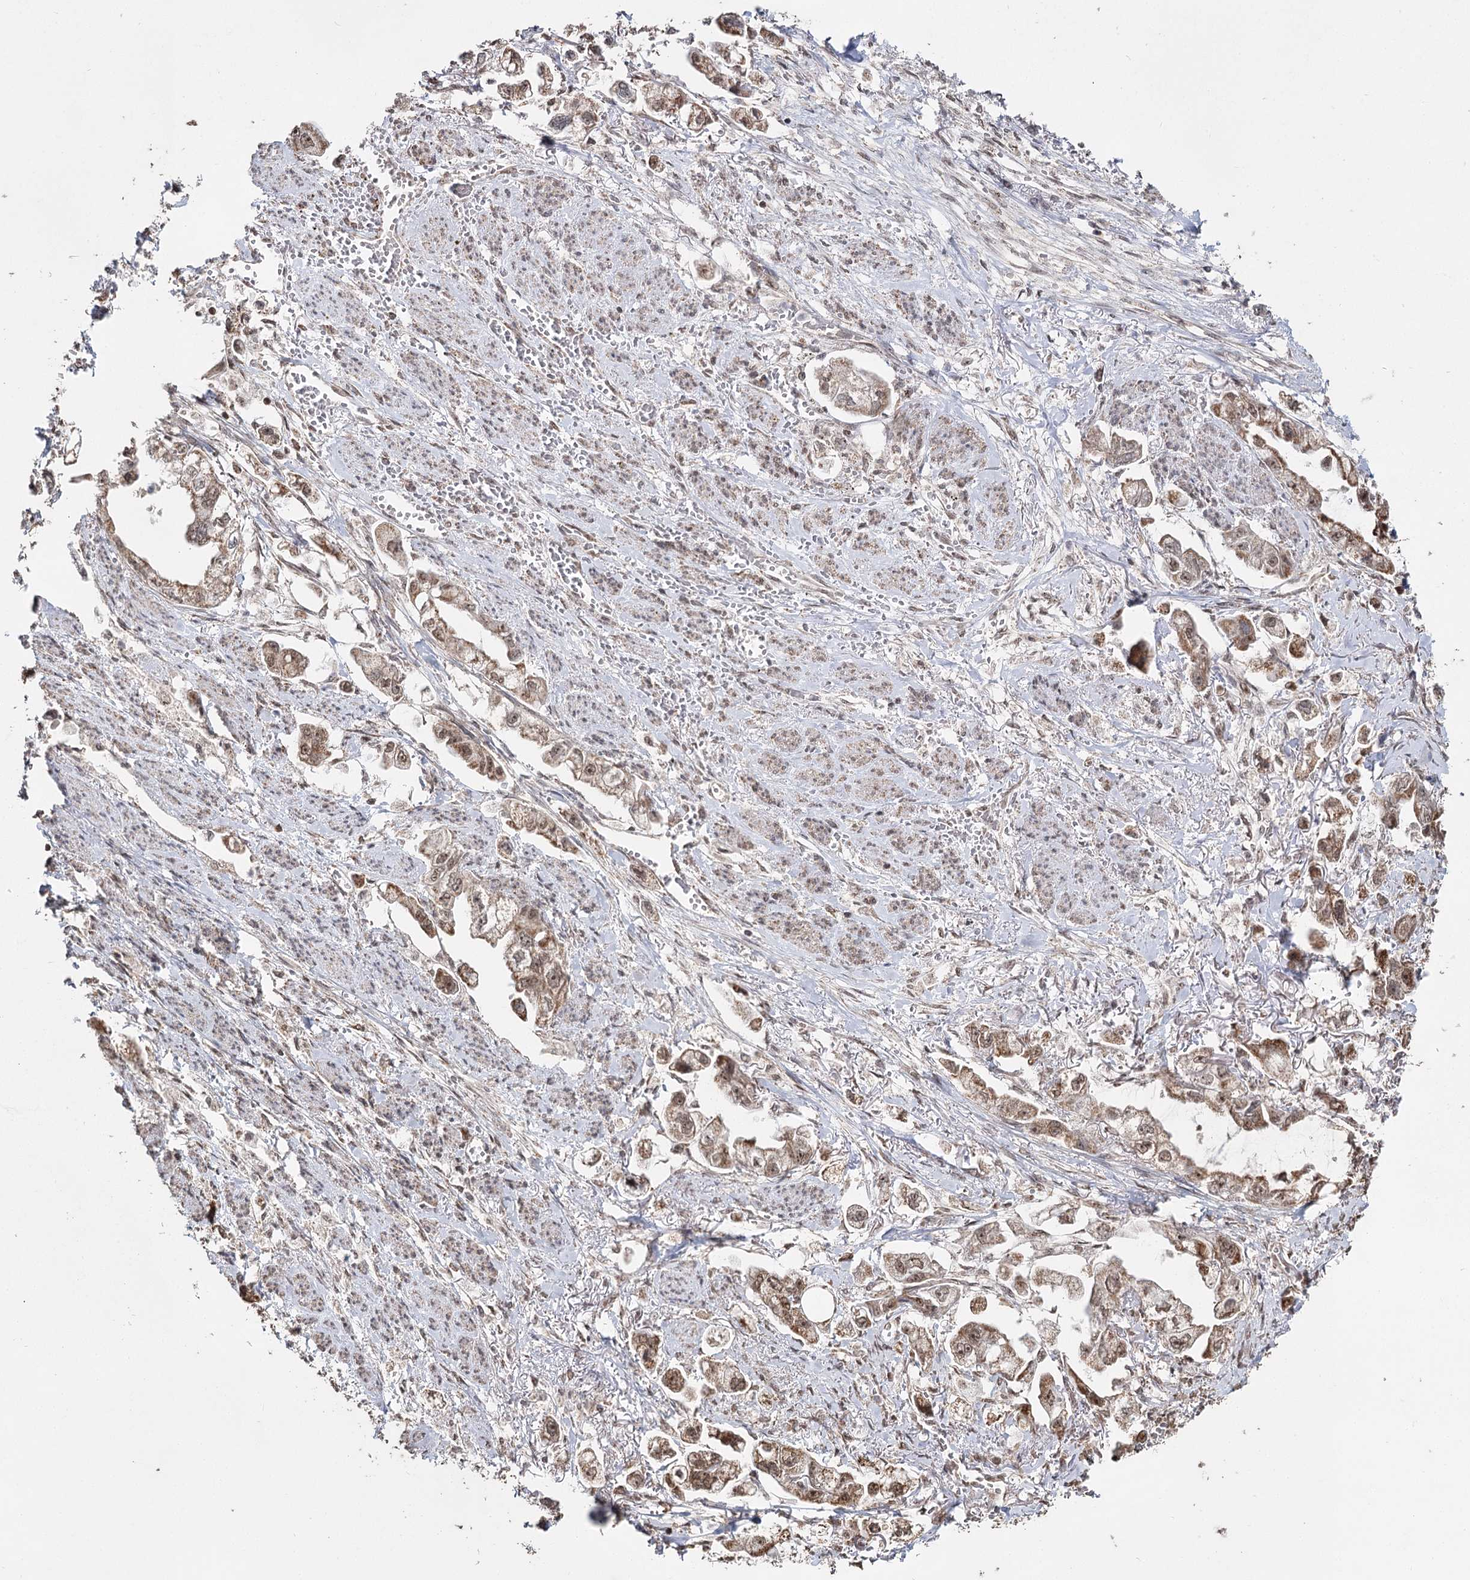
{"staining": {"intensity": "moderate", "quantity": ">75%", "location": "cytoplasmic/membranous,nuclear"}, "tissue": "stomach cancer", "cell_type": "Tumor cells", "image_type": "cancer", "snomed": [{"axis": "morphology", "description": "Adenocarcinoma, NOS"}, {"axis": "topography", "description": "Stomach"}], "caption": "Human stomach adenocarcinoma stained with a protein marker exhibits moderate staining in tumor cells.", "gene": "PDHX", "patient": {"sex": "male", "age": 62}}